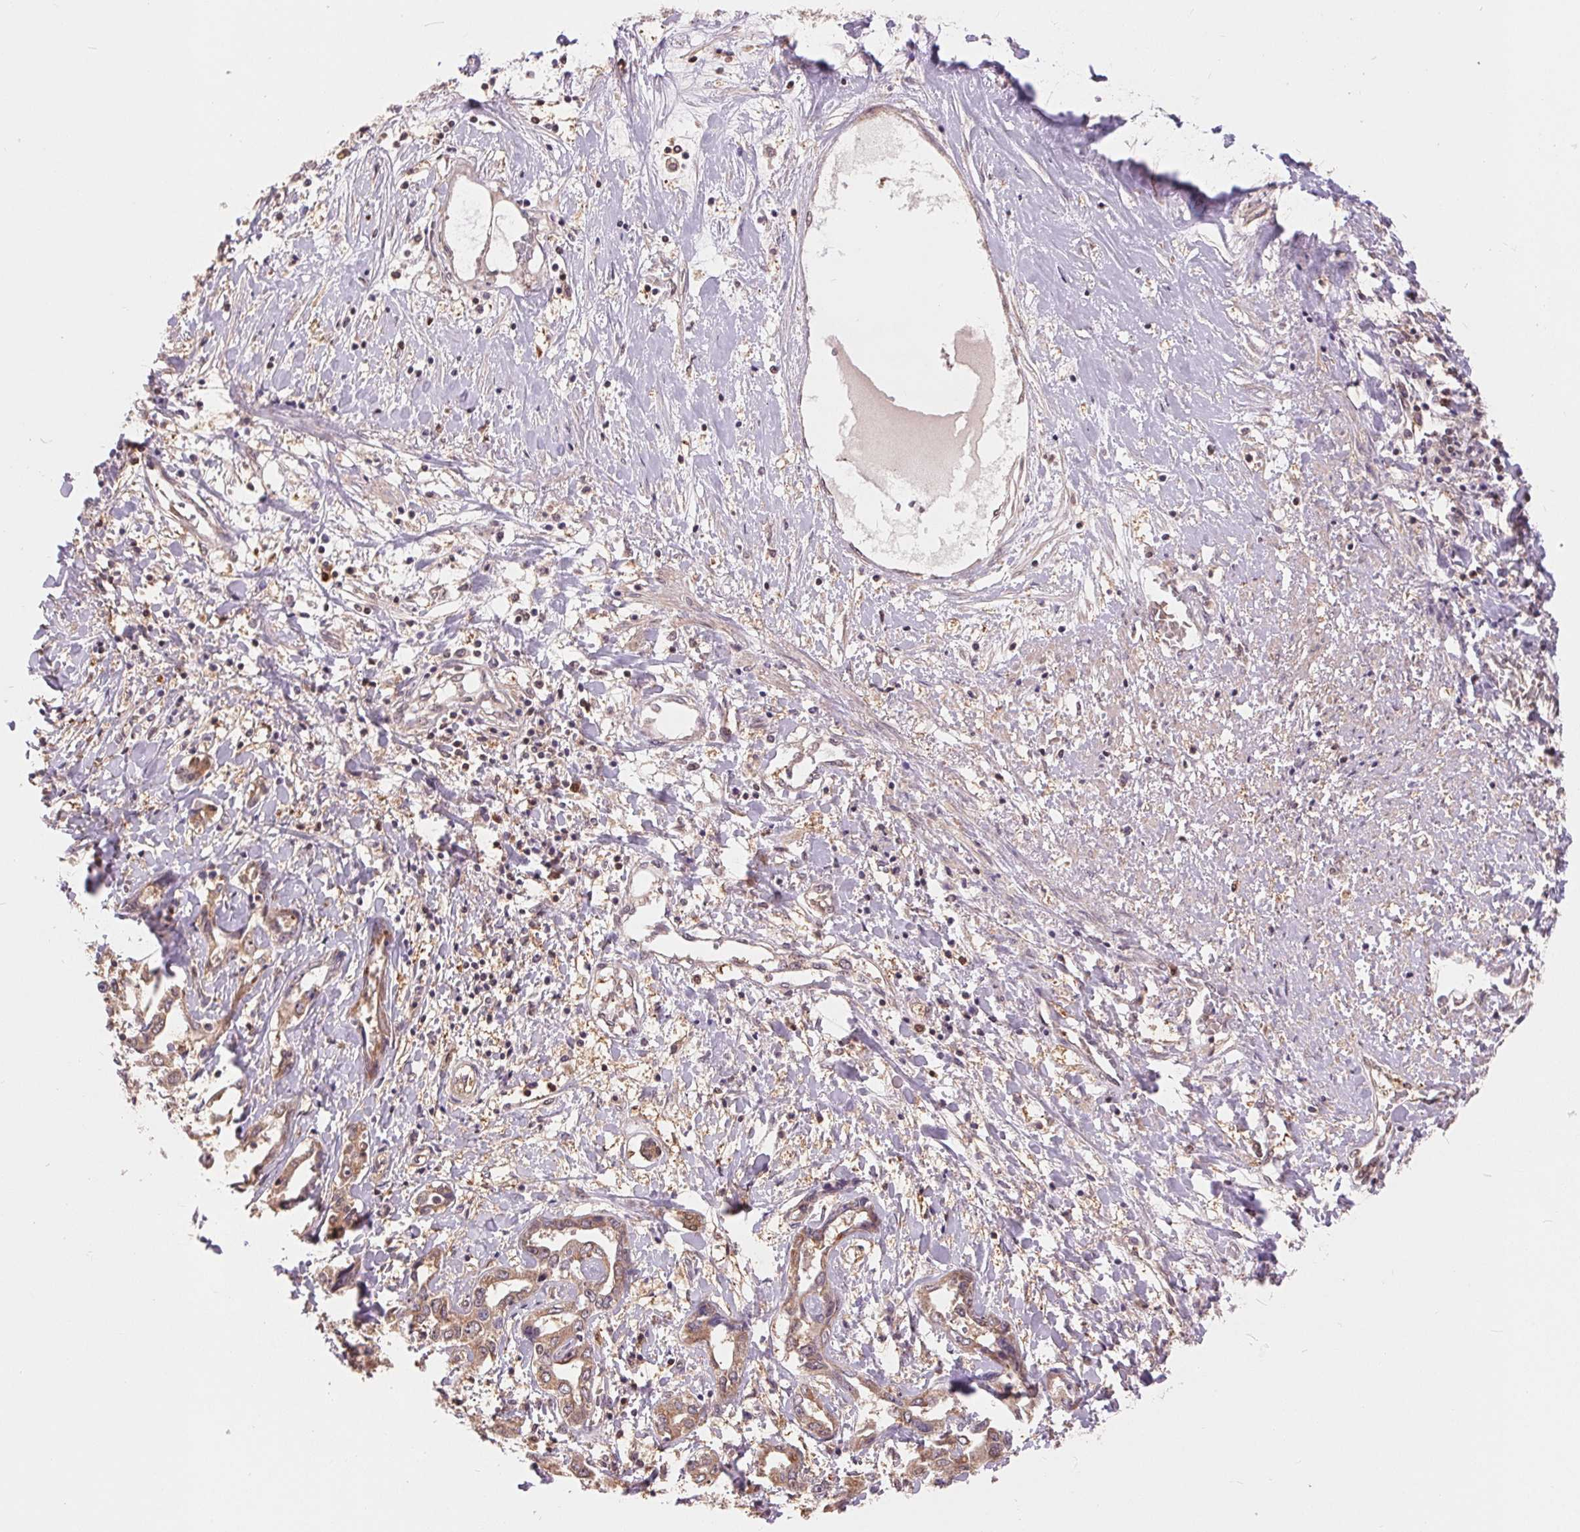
{"staining": {"intensity": "weak", "quantity": ">75%", "location": "cytoplasmic/membranous"}, "tissue": "liver cancer", "cell_type": "Tumor cells", "image_type": "cancer", "snomed": [{"axis": "morphology", "description": "Cholangiocarcinoma"}, {"axis": "topography", "description": "Liver"}], "caption": "High-magnification brightfield microscopy of liver cancer stained with DAB (brown) and counterstained with hematoxylin (blue). tumor cells exhibit weak cytoplasmic/membranous staining is seen in about>75% of cells.", "gene": "TMEM273", "patient": {"sex": "male", "age": 59}}